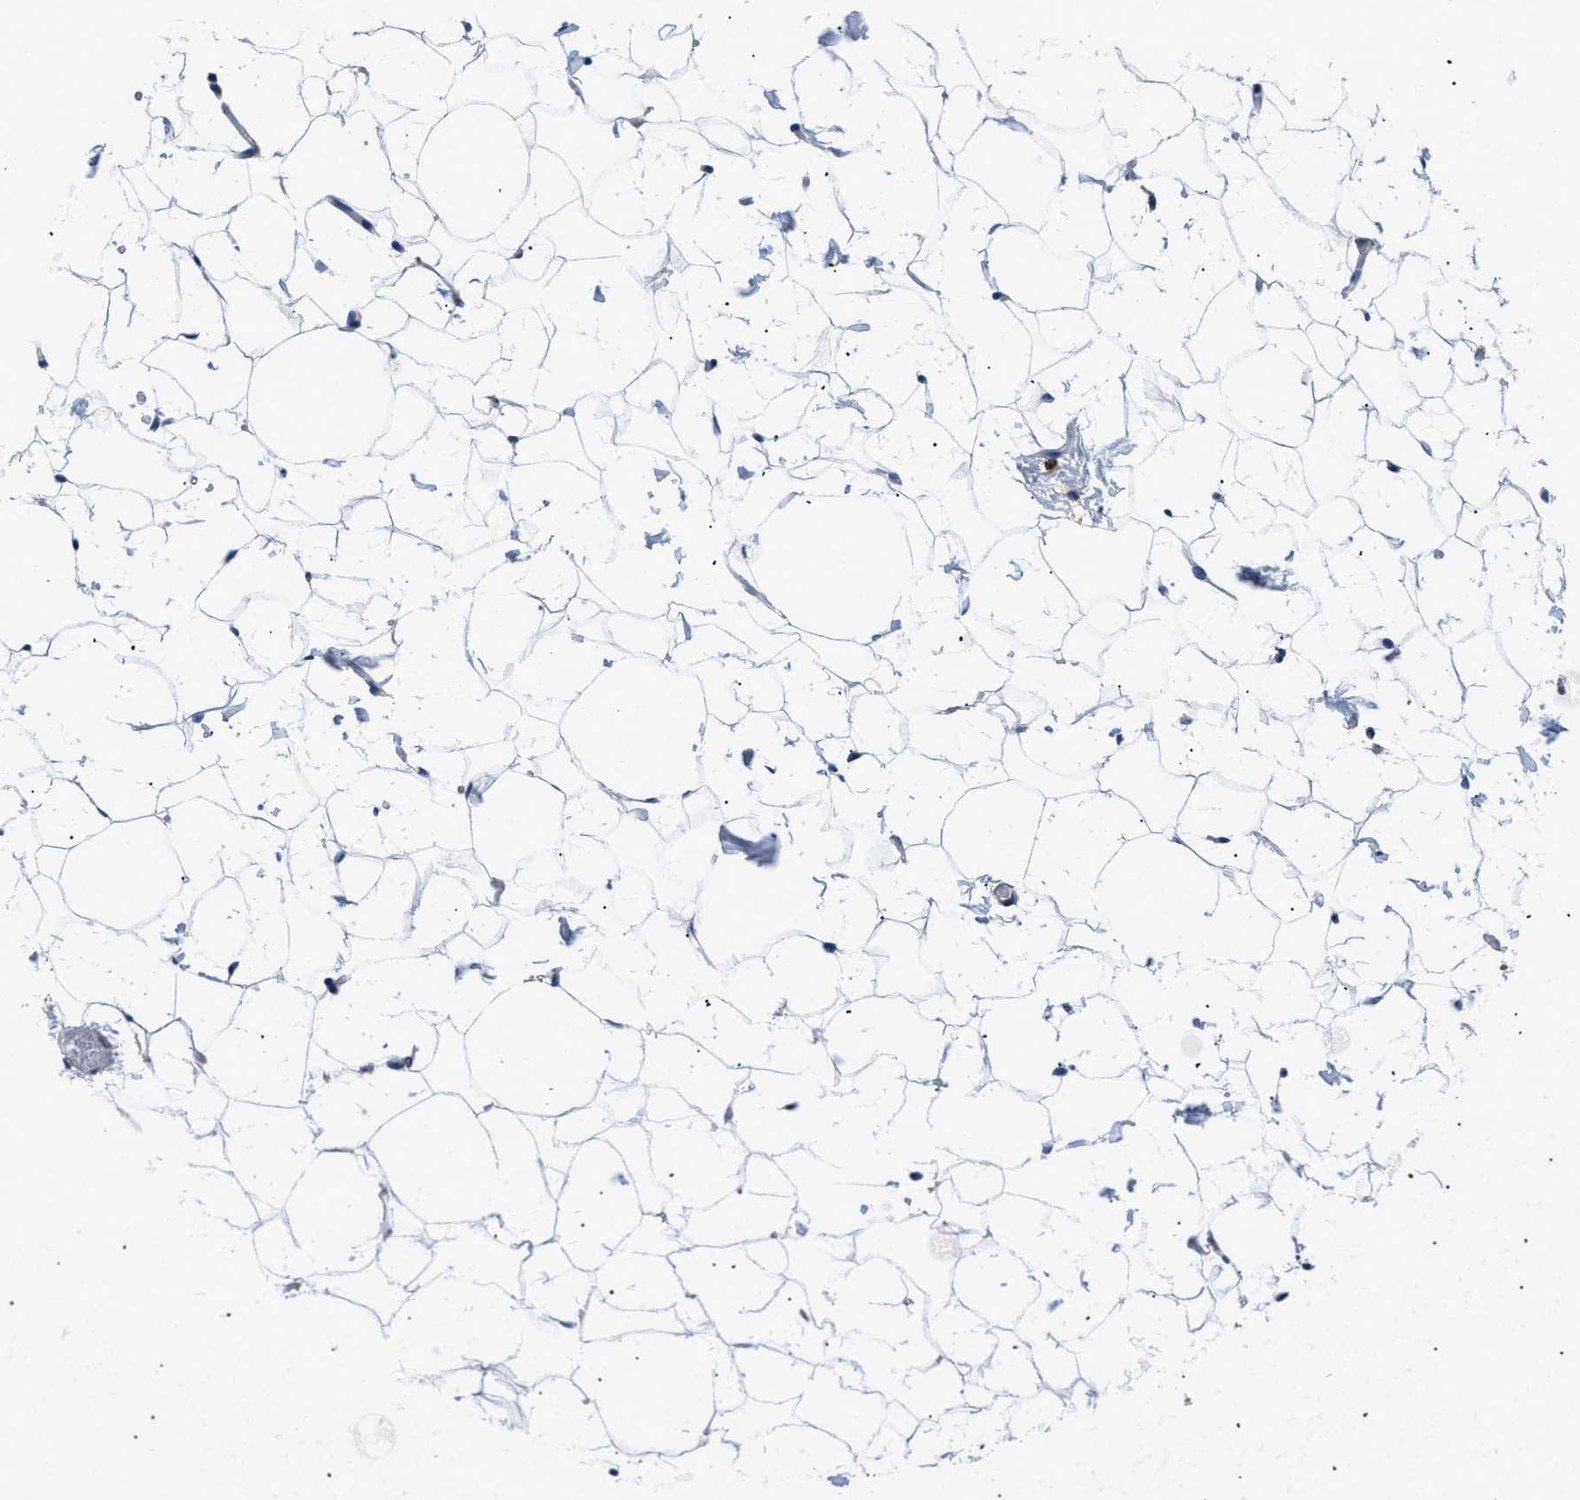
{"staining": {"intensity": "negative", "quantity": "none", "location": "none"}, "tissue": "adipose tissue", "cell_type": "Adipocytes", "image_type": "normal", "snomed": [{"axis": "morphology", "description": "Normal tissue, NOS"}, {"axis": "topography", "description": "Breast"}, {"axis": "topography", "description": "Soft tissue"}], "caption": "This is an immunohistochemistry image of unremarkable adipose tissue. There is no expression in adipocytes.", "gene": "HLA", "patient": {"sex": "female", "age": 75}}